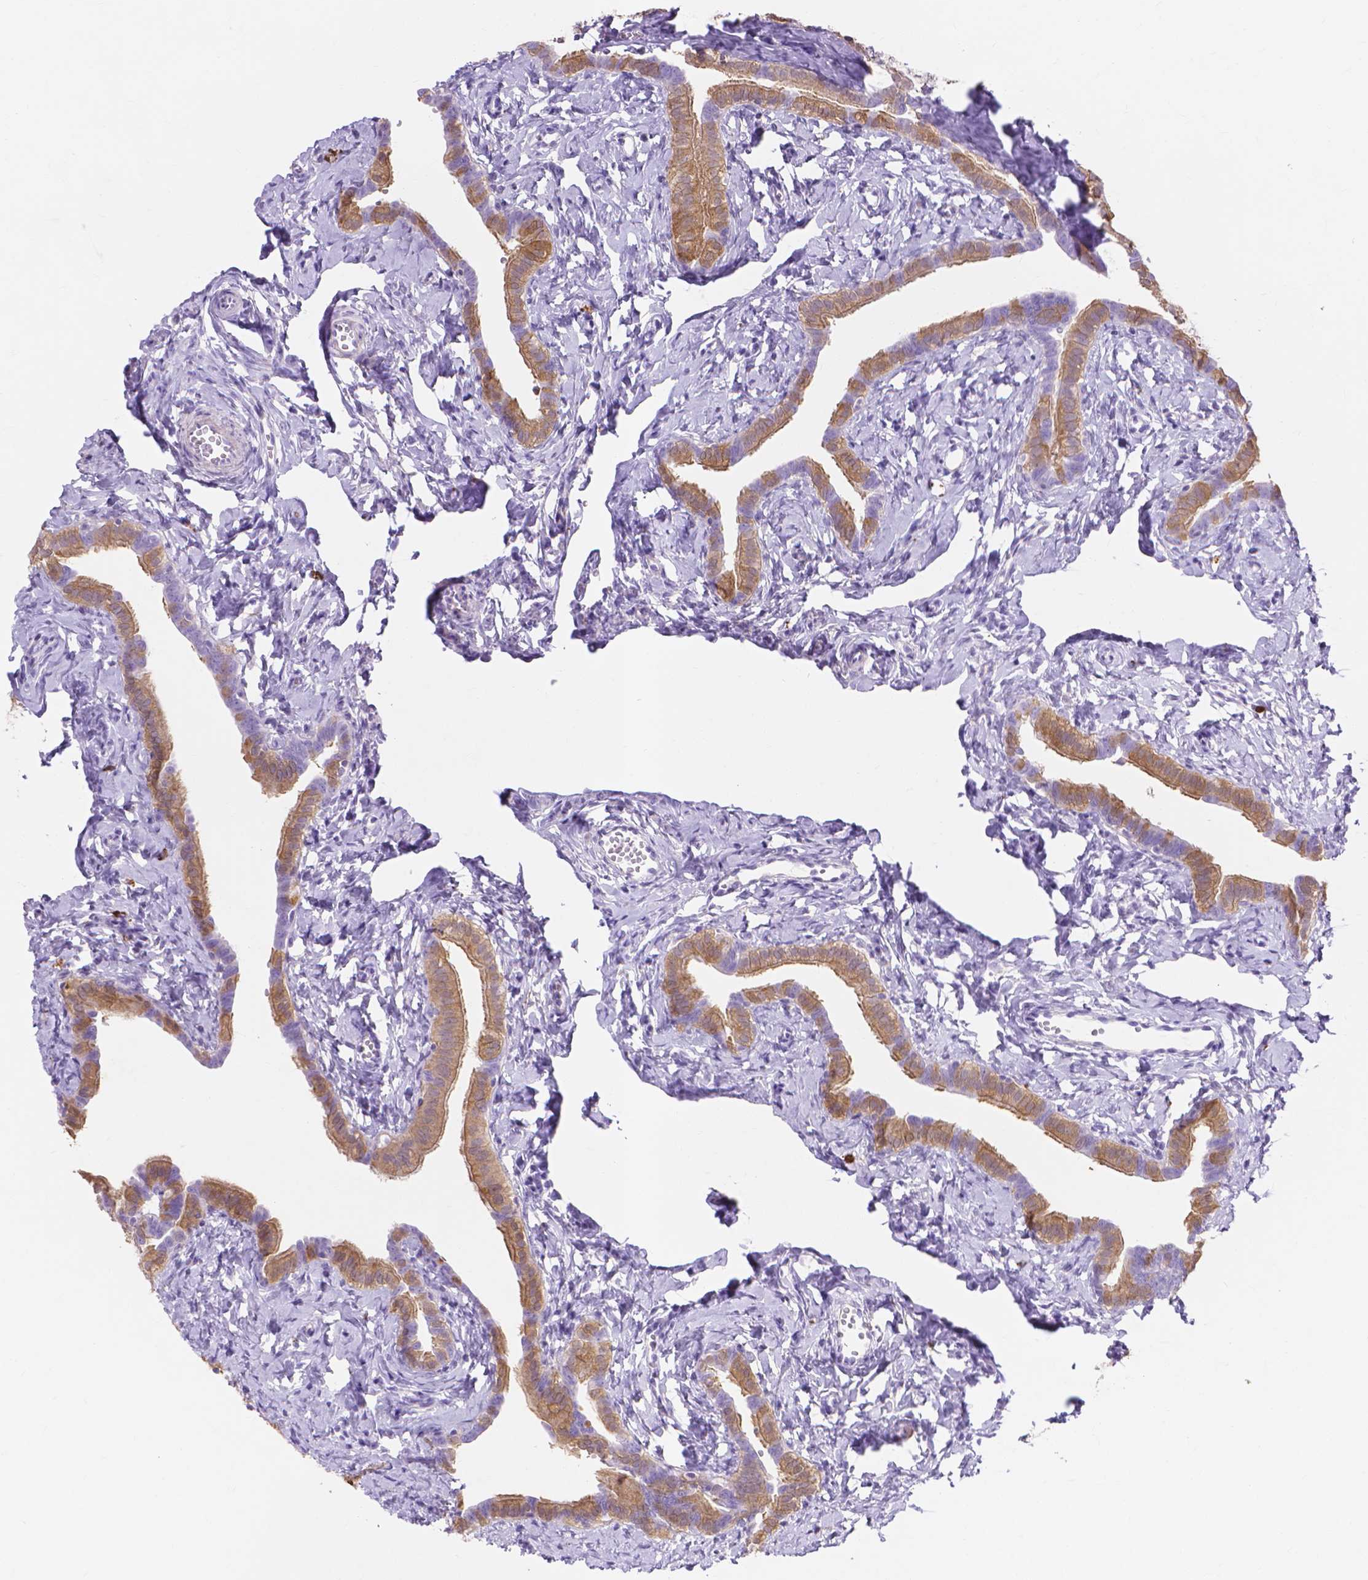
{"staining": {"intensity": "moderate", "quantity": "25%-75%", "location": "cytoplasmic/membranous"}, "tissue": "fallopian tube", "cell_type": "Glandular cells", "image_type": "normal", "snomed": [{"axis": "morphology", "description": "Normal tissue, NOS"}, {"axis": "topography", "description": "Fallopian tube"}], "caption": "IHC (DAB) staining of benign fallopian tube demonstrates moderate cytoplasmic/membranous protein staining in about 25%-75% of glandular cells.", "gene": "MMP11", "patient": {"sex": "female", "age": 41}}